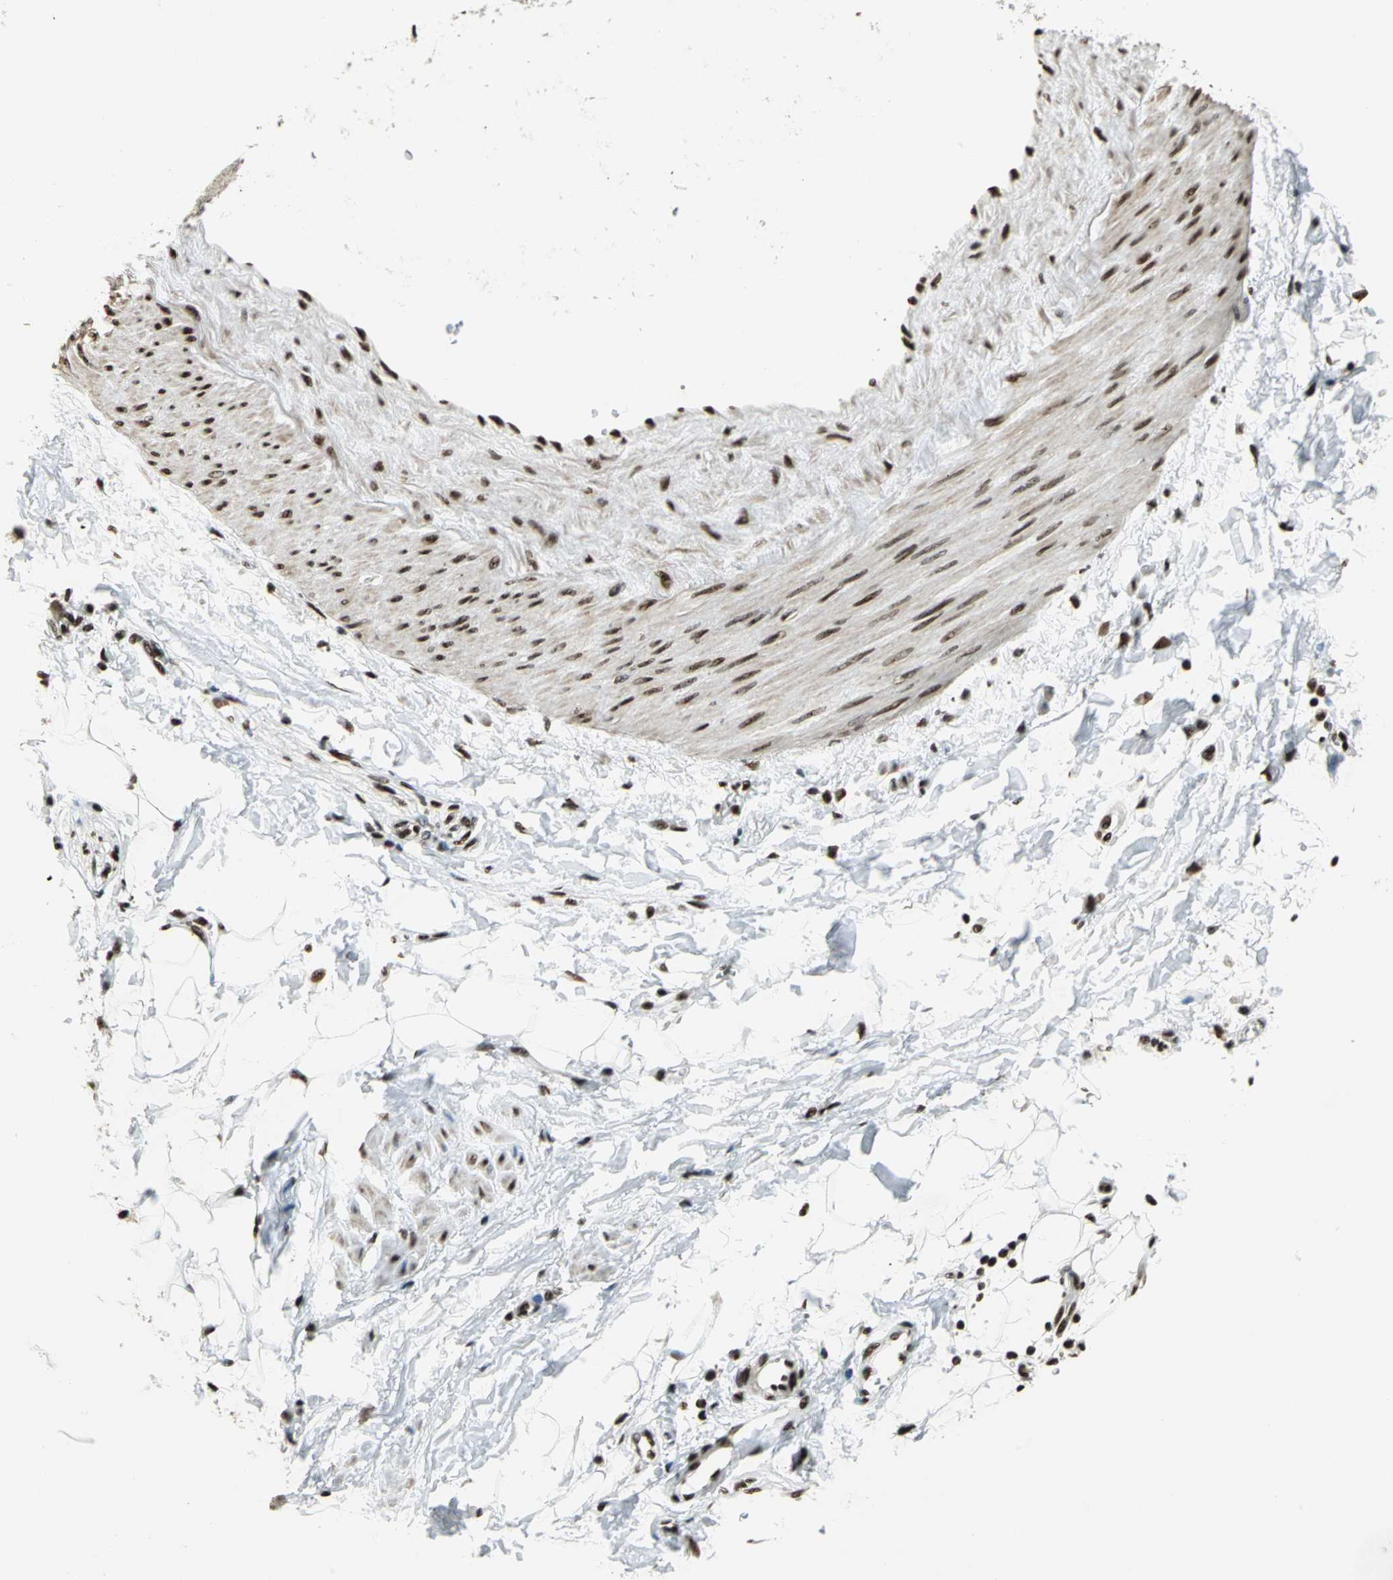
{"staining": {"intensity": "strong", "quantity": ">75%", "location": "nuclear"}, "tissue": "adipose tissue", "cell_type": "Adipocytes", "image_type": "normal", "snomed": [{"axis": "morphology", "description": "Normal tissue, NOS"}, {"axis": "morphology", "description": "Urothelial carcinoma, High grade"}, {"axis": "topography", "description": "Vascular tissue"}, {"axis": "topography", "description": "Urinary bladder"}], "caption": "A histopathology image showing strong nuclear expression in approximately >75% of adipocytes in benign adipose tissue, as visualized by brown immunohistochemical staining.", "gene": "UBTF", "patient": {"sex": "female", "age": 56}}